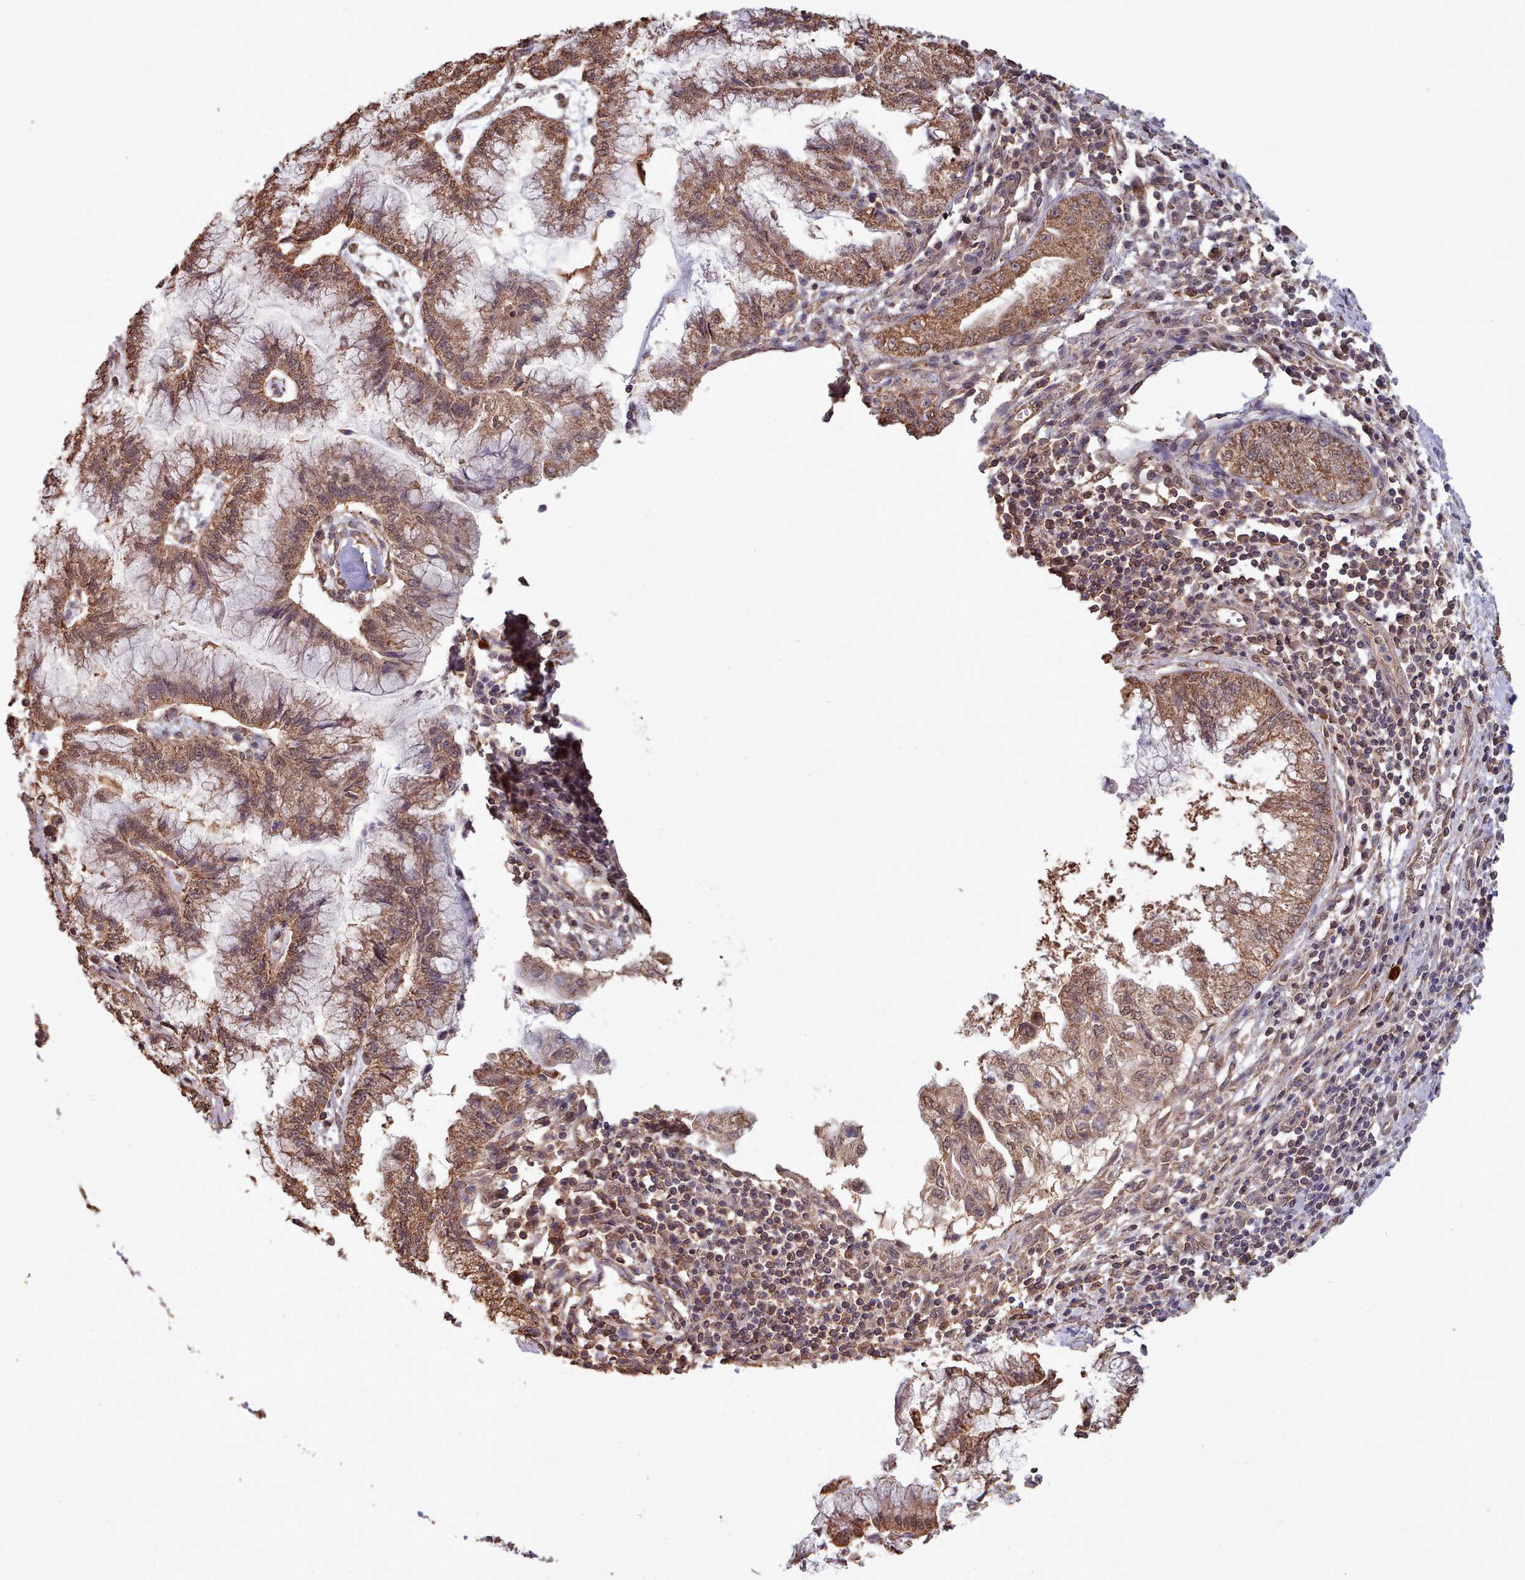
{"staining": {"intensity": "moderate", "quantity": ">75%", "location": "cytoplasmic/membranous,nuclear"}, "tissue": "pancreatic cancer", "cell_type": "Tumor cells", "image_type": "cancer", "snomed": [{"axis": "morphology", "description": "Adenocarcinoma, NOS"}, {"axis": "topography", "description": "Pancreas"}], "caption": "Immunohistochemistry histopathology image of neoplastic tissue: adenocarcinoma (pancreatic) stained using immunohistochemistry (IHC) demonstrates medium levels of moderate protein expression localized specifically in the cytoplasmic/membranous and nuclear of tumor cells, appearing as a cytoplasmic/membranous and nuclear brown color.", "gene": "METRN", "patient": {"sex": "male", "age": 73}}